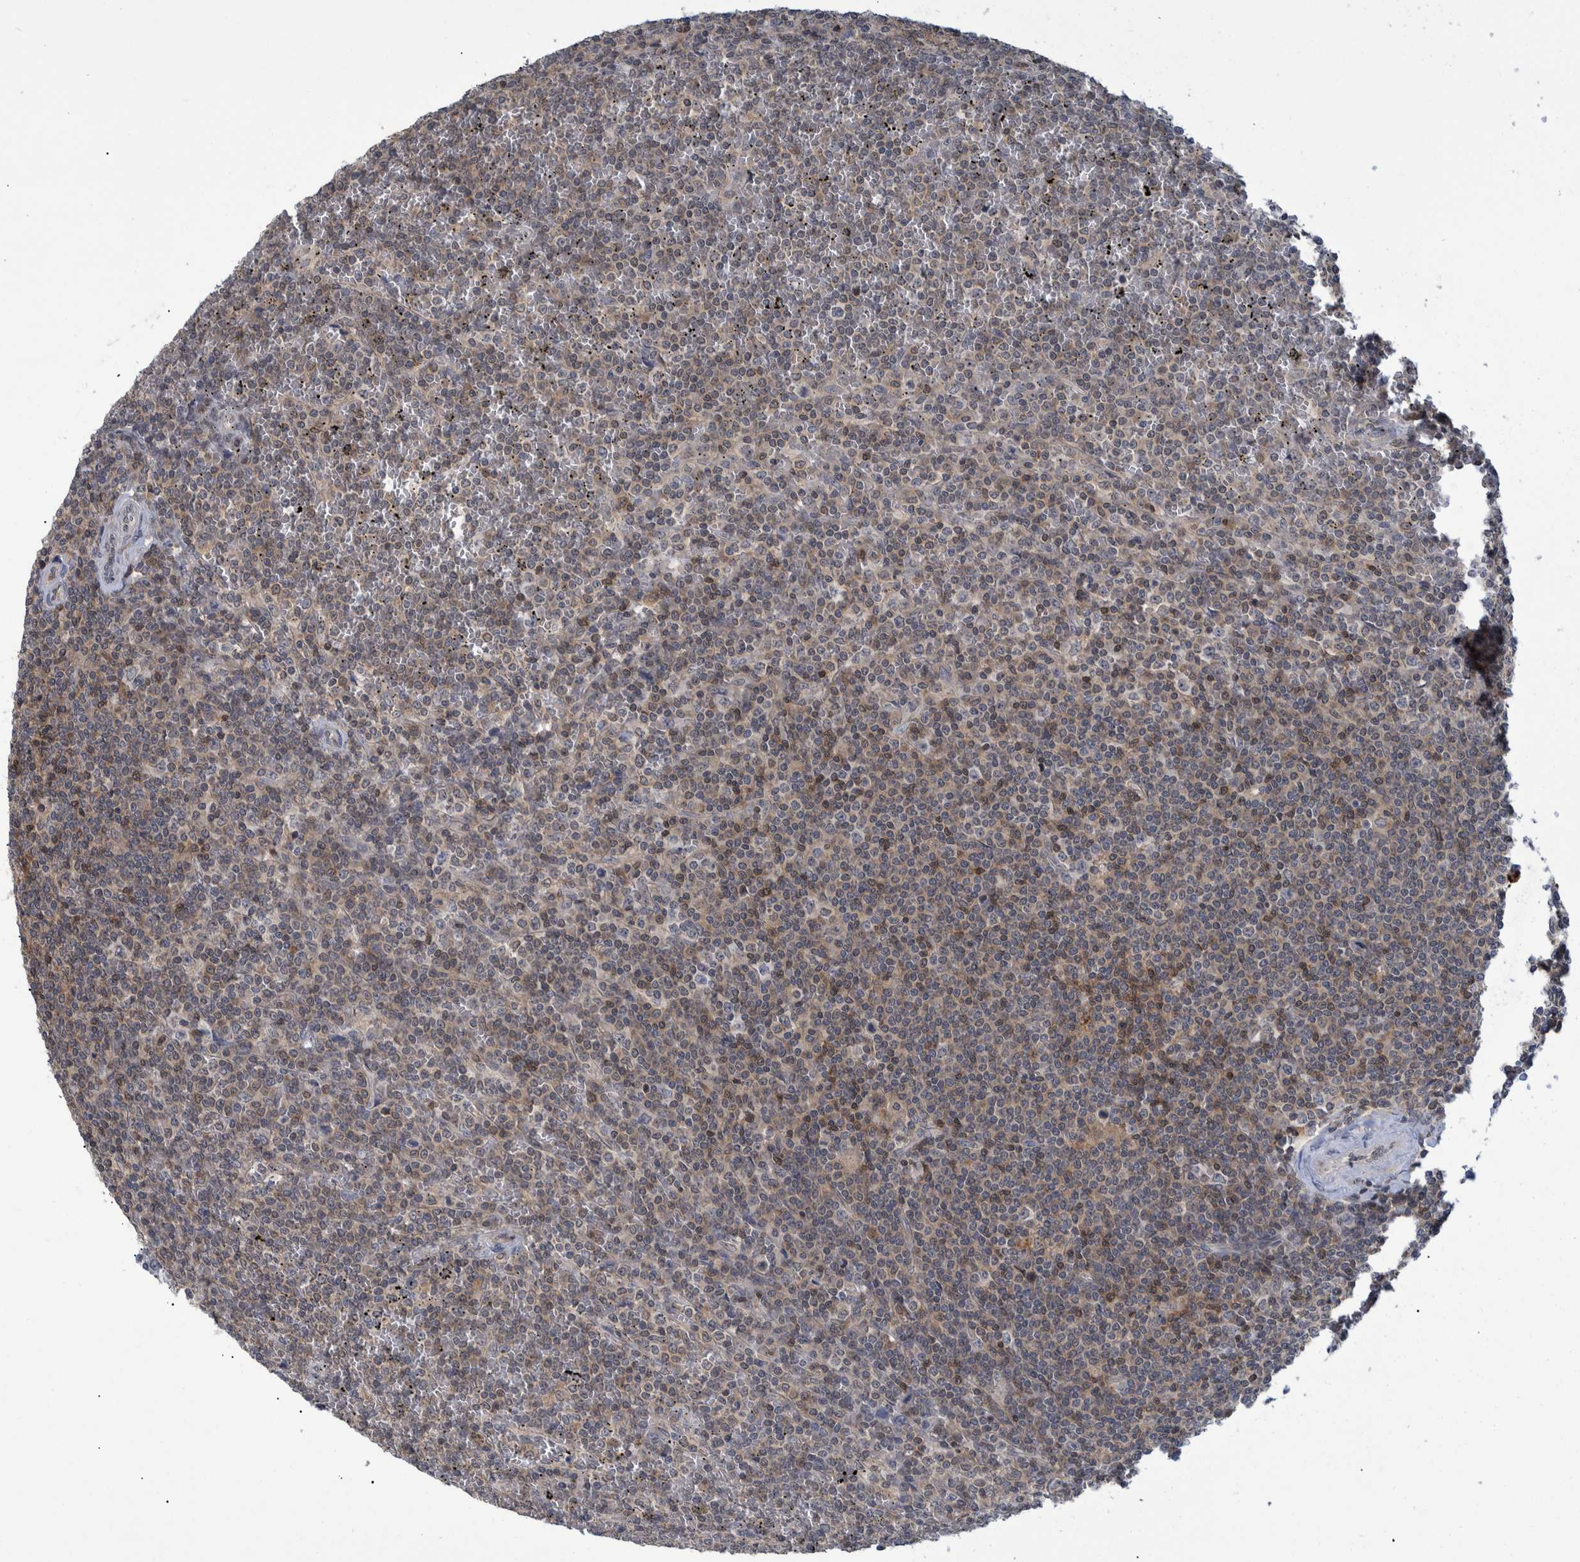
{"staining": {"intensity": "weak", "quantity": "<25%", "location": "cytoplasmic/membranous"}, "tissue": "lymphoma", "cell_type": "Tumor cells", "image_type": "cancer", "snomed": [{"axis": "morphology", "description": "Malignant lymphoma, non-Hodgkin's type, Low grade"}, {"axis": "topography", "description": "Spleen"}], "caption": "Tumor cells are negative for brown protein staining in lymphoma.", "gene": "PCYT2", "patient": {"sex": "female", "age": 19}}